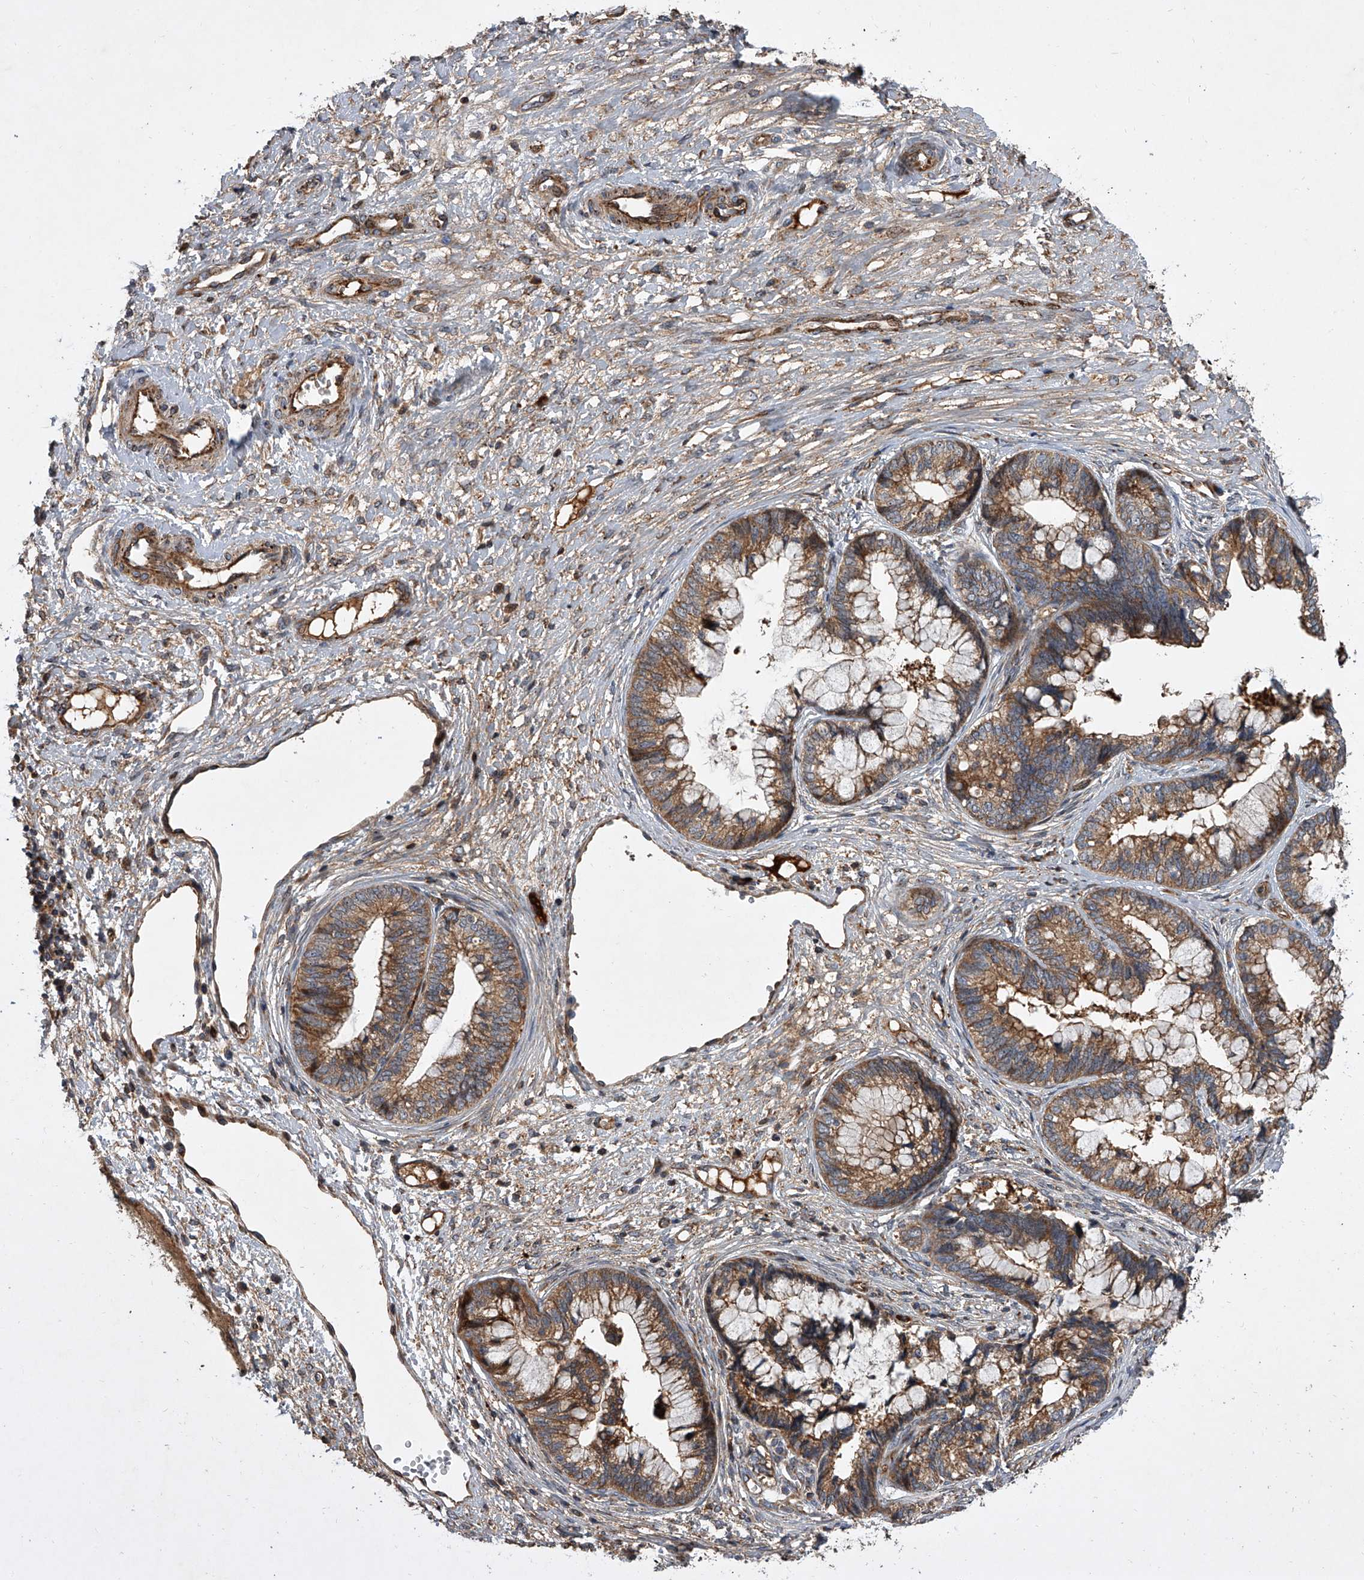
{"staining": {"intensity": "moderate", "quantity": ">75%", "location": "cytoplasmic/membranous"}, "tissue": "cervical cancer", "cell_type": "Tumor cells", "image_type": "cancer", "snomed": [{"axis": "morphology", "description": "Adenocarcinoma, NOS"}, {"axis": "topography", "description": "Cervix"}], "caption": "The image demonstrates immunohistochemical staining of cervical cancer (adenocarcinoma). There is moderate cytoplasmic/membranous staining is seen in approximately >75% of tumor cells. Immunohistochemistry stains the protein of interest in brown and the nuclei are stained blue.", "gene": "USP47", "patient": {"sex": "female", "age": 44}}